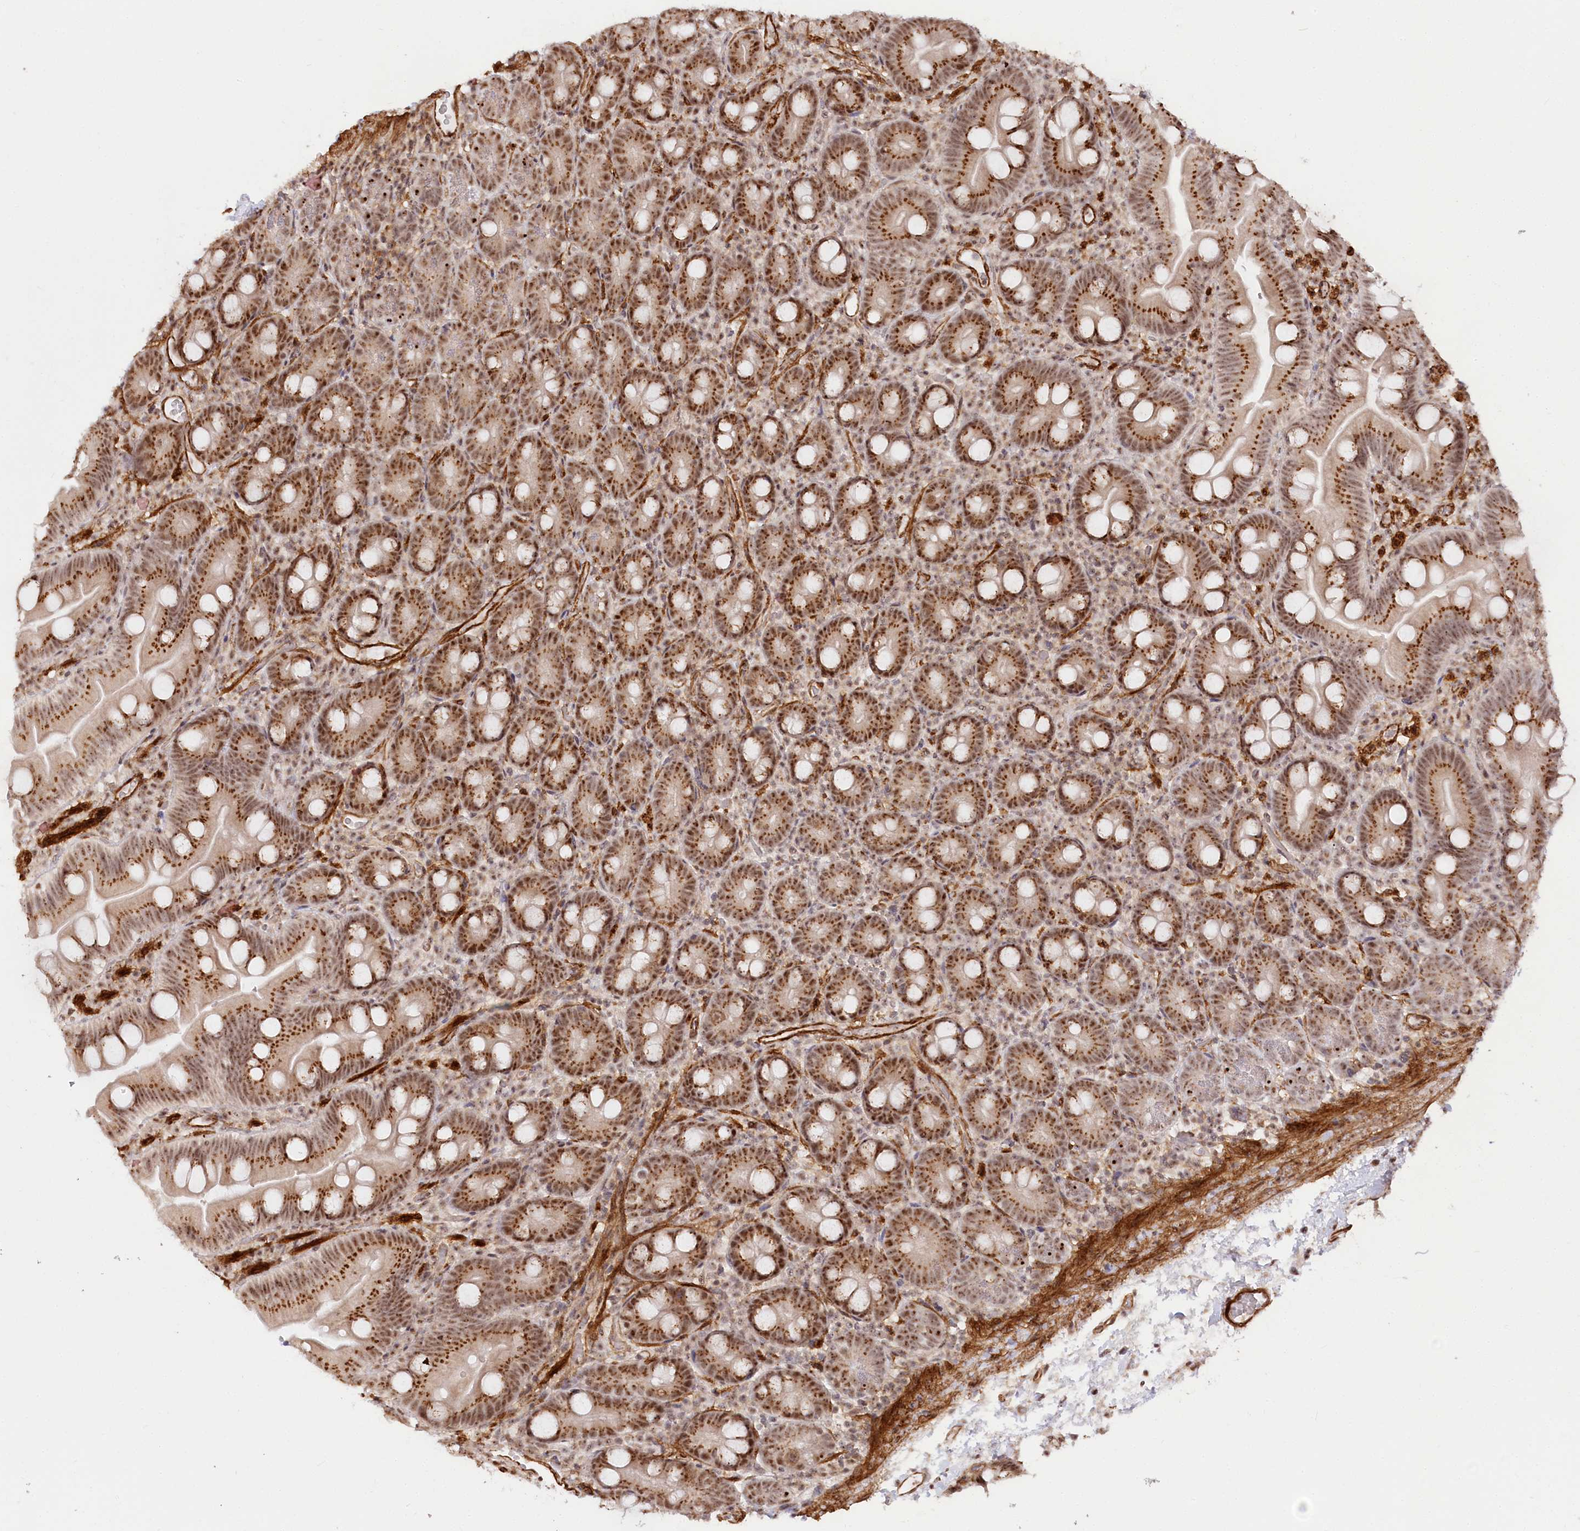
{"staining": {"intensity": "moderate", "quantity": ">75%", "location": "cytoplasmic/membranous,nuclear"}, "tissue": "small intestine", "cell_type": "Glandular cells", "image_type": "normal", "snomed": [{"axis": "morphology", "description": "Normal tissue, NOS"}, {"axis": "topography", "description": "Small intestine"}], "caption": "A brown stain highlights moderate cytoplasmic/membranous,nuclear expression of a protein in glandular cells of benign human small intestine. The staining is performed using DAB (3,3'-diaminobenzidine) brown chromogen to label protein expression. The nuclei are counter-stained blue using hematoxylin.", "gene": "GNL3L", "patient": {"sex": "female", "age": 68}}